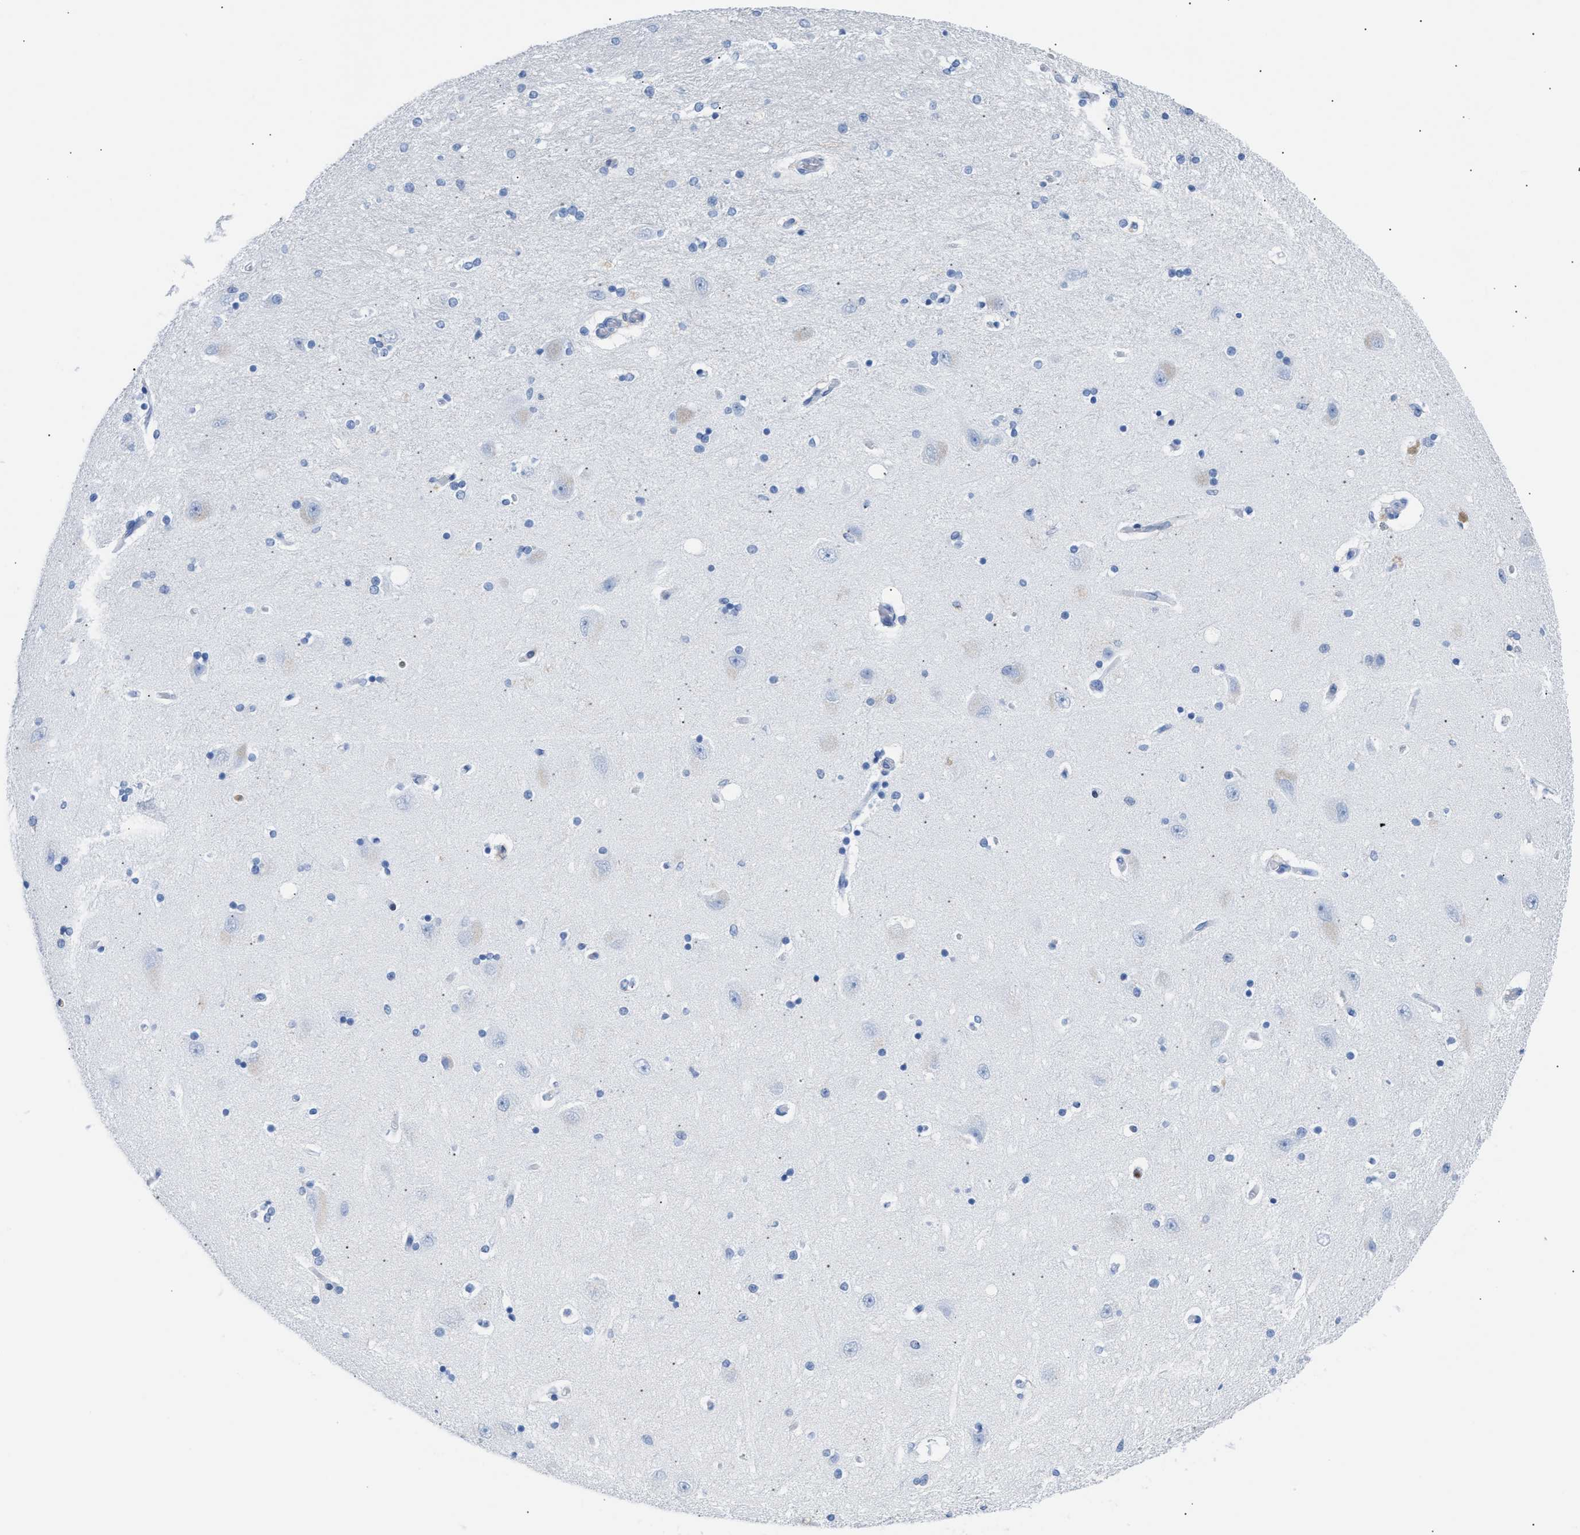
{"staining": {"intensity": "negative", "quantity": "none", "location": "none"}, "tissue": "hippocampus", "cell_type": "Glial cells", "image_type": "normal", "snomed": [{"axis": "morphology", "description": "Normal tissue, NOS"}, {"axis": "topography", "description": "Hippocampus"}], "caption": "High power microscopy image of an immunohistochemistry photomicrograph of unremarkable hippocampus, revealing no significant positivity in glial cells. The staining was performed using DAB to visualize the protein expression in brown, while the nuclei were stained in blue with hematoxylin (Magnification: 20x).", "gene": "LCP1", "patient": {"sex": "female", "age": 54}}